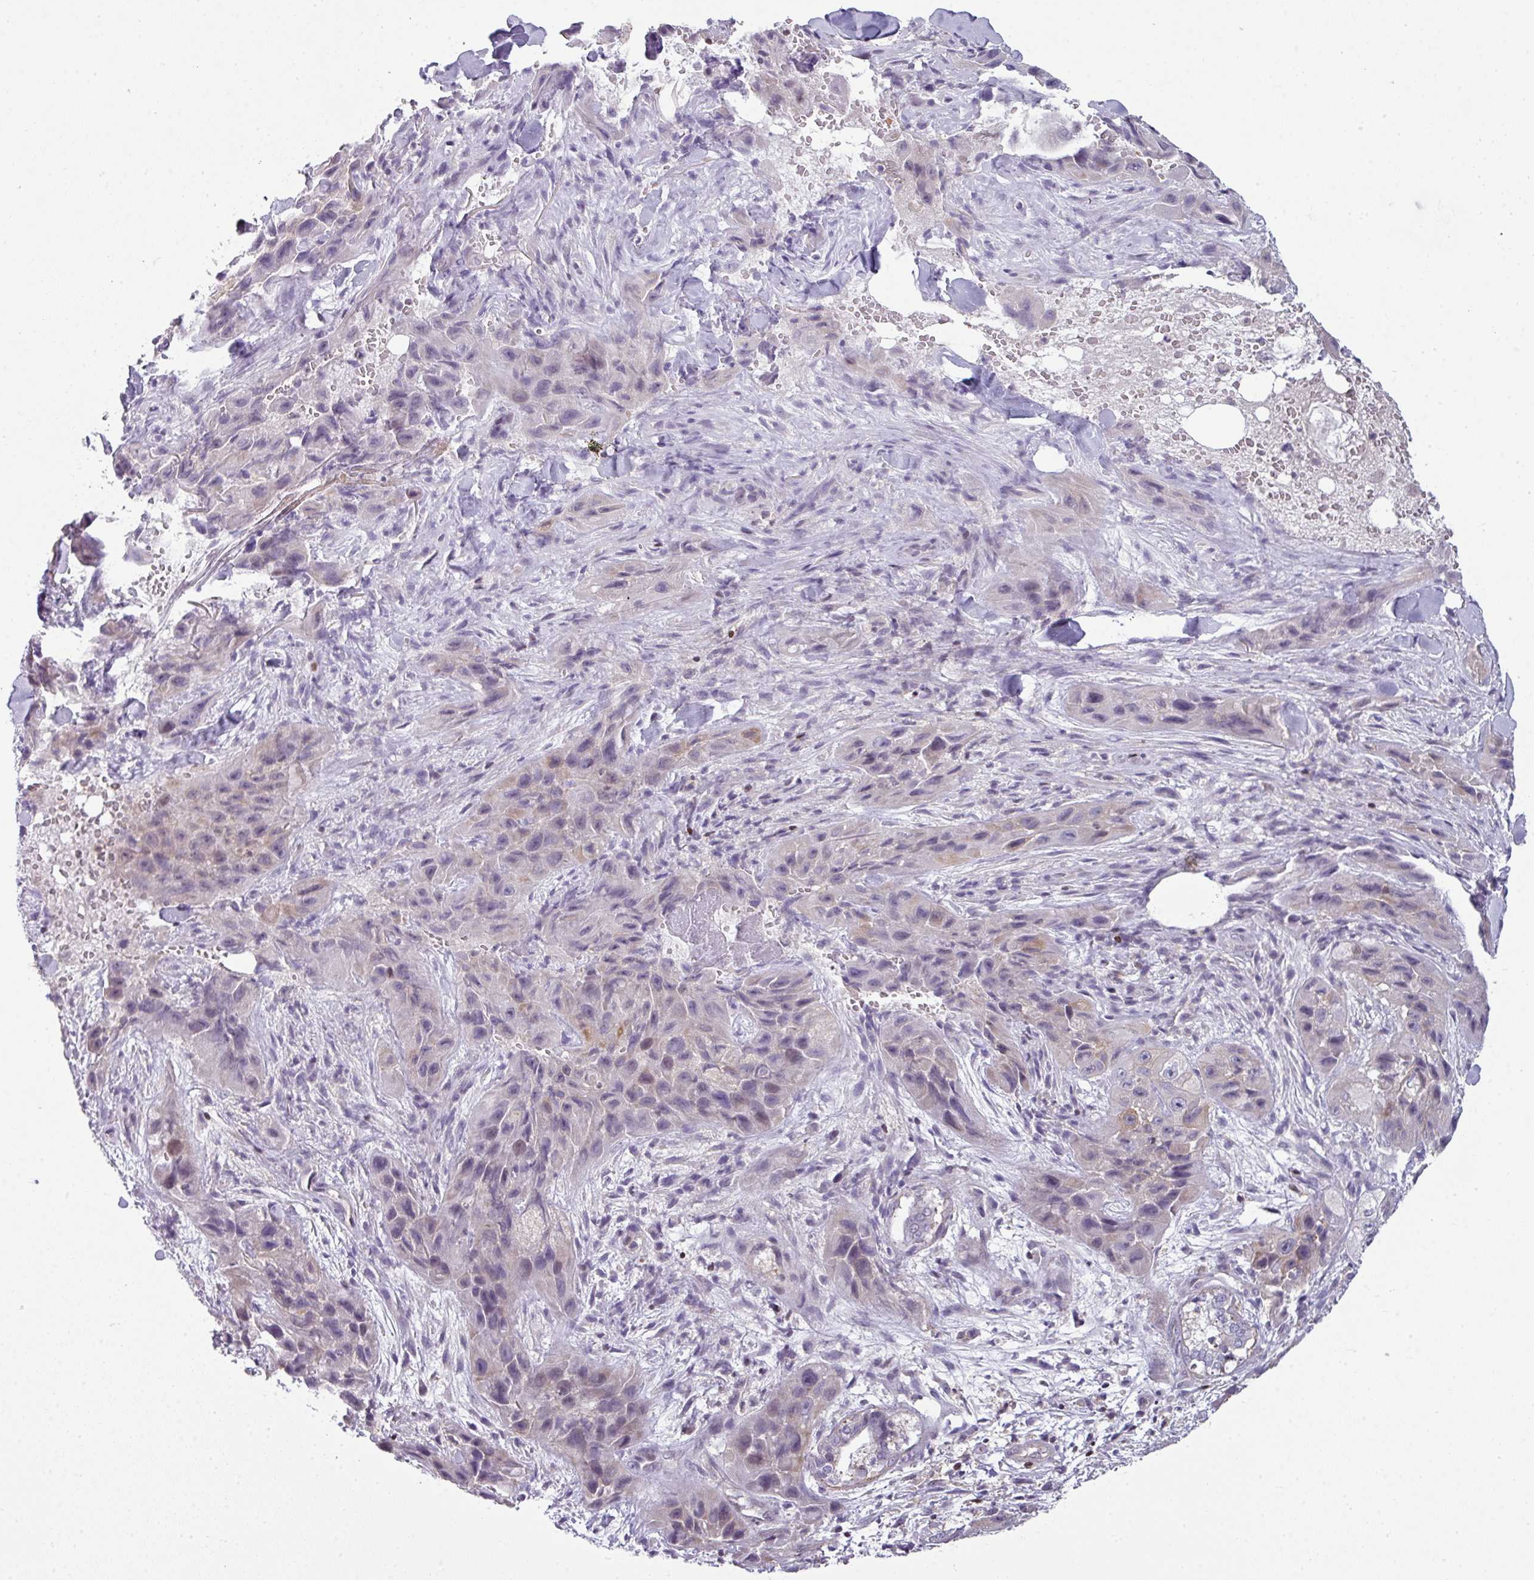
{"staining": {"intensity": "negative", "quantity": "none", "location": "none"}, "tissue": "skin cancer", "cell_type": "Tumor cells", "image_type": "cancer", "snomed": [{"axis": "morphology", "description": "Squamous cell carcinoma, NOS"}, {"axis": "topography", "description": "Skin"}, {"axis": "topography", "description": "Subcutis"}], "caption": "Skin cancer (squamous cell carcinoma) was stained to show a protein in brown. There is no significant staining in tumor cells.", "gene": "STAT5A", "patient": {"sex": "male", "age": 73}}